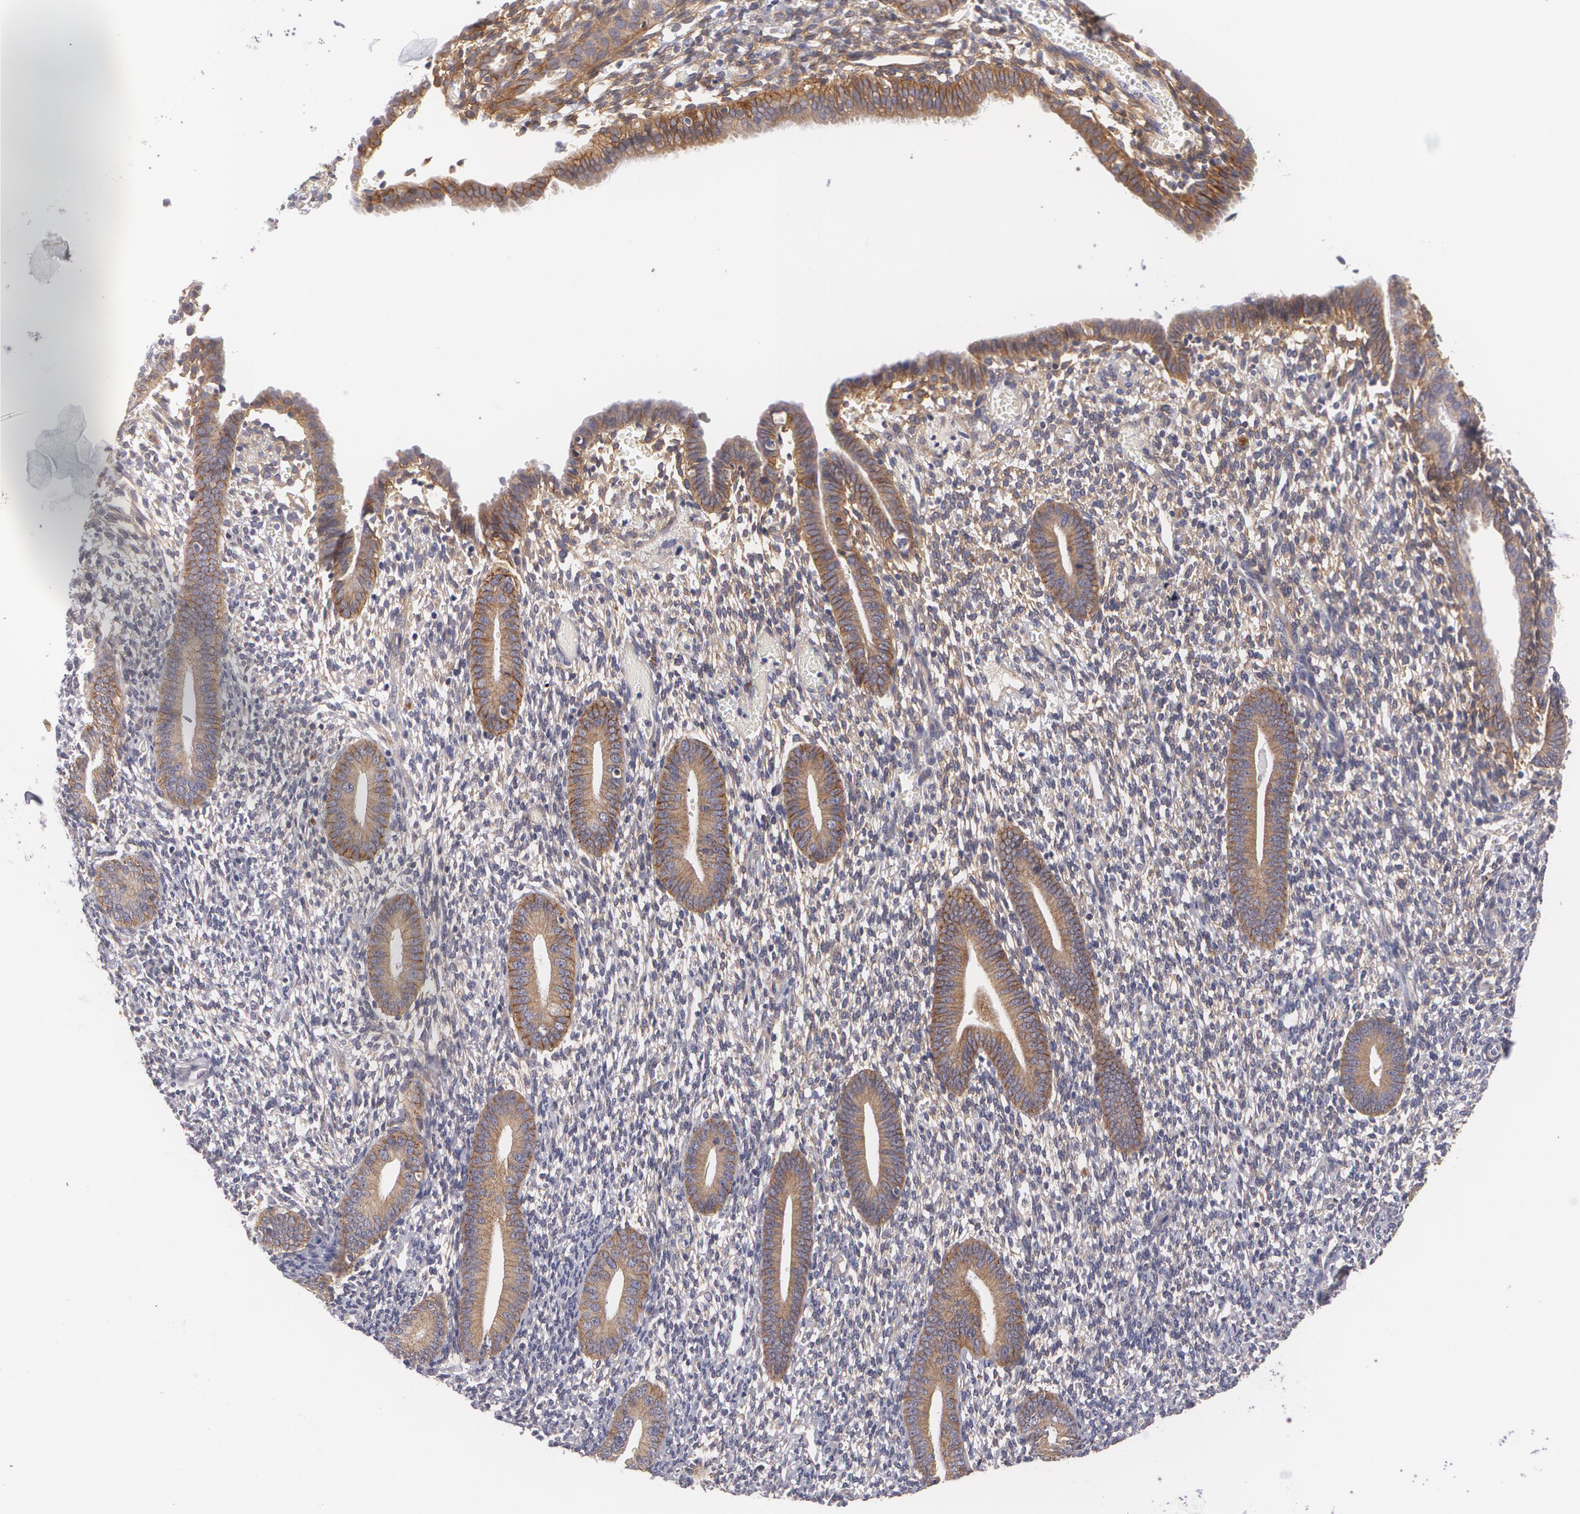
{"staining": {"intensity": "moderate", "quantity": "25%-75%", "location": "cytoplasmic/membranous"}, "tissue": "endometrium", "cell_type": "Cells in endometrial stroma", "image_type": "normal", "snomed": [{"axis": "morphology", "description": "Normal tissue, NOS"}, {"axis": "topography", "description": "Smooth muscle"}, {"axis": "topography", "description": "Endometrium"}], "caption": "Endometrium stained with DAB (3,3'-diaminobenzidine) immunohistochemistry (IHC) exhibits medium levels of moderate cytoplasmic/membranous staining in approximately 25%-75% of cells in endometrial stroma. (Stains: DAB in brown, nuclei in blue, Microscopy: brightfield microscopy at high magnification).", "gene": "CASK", "patient": {"sex": "female", "age": 57}}